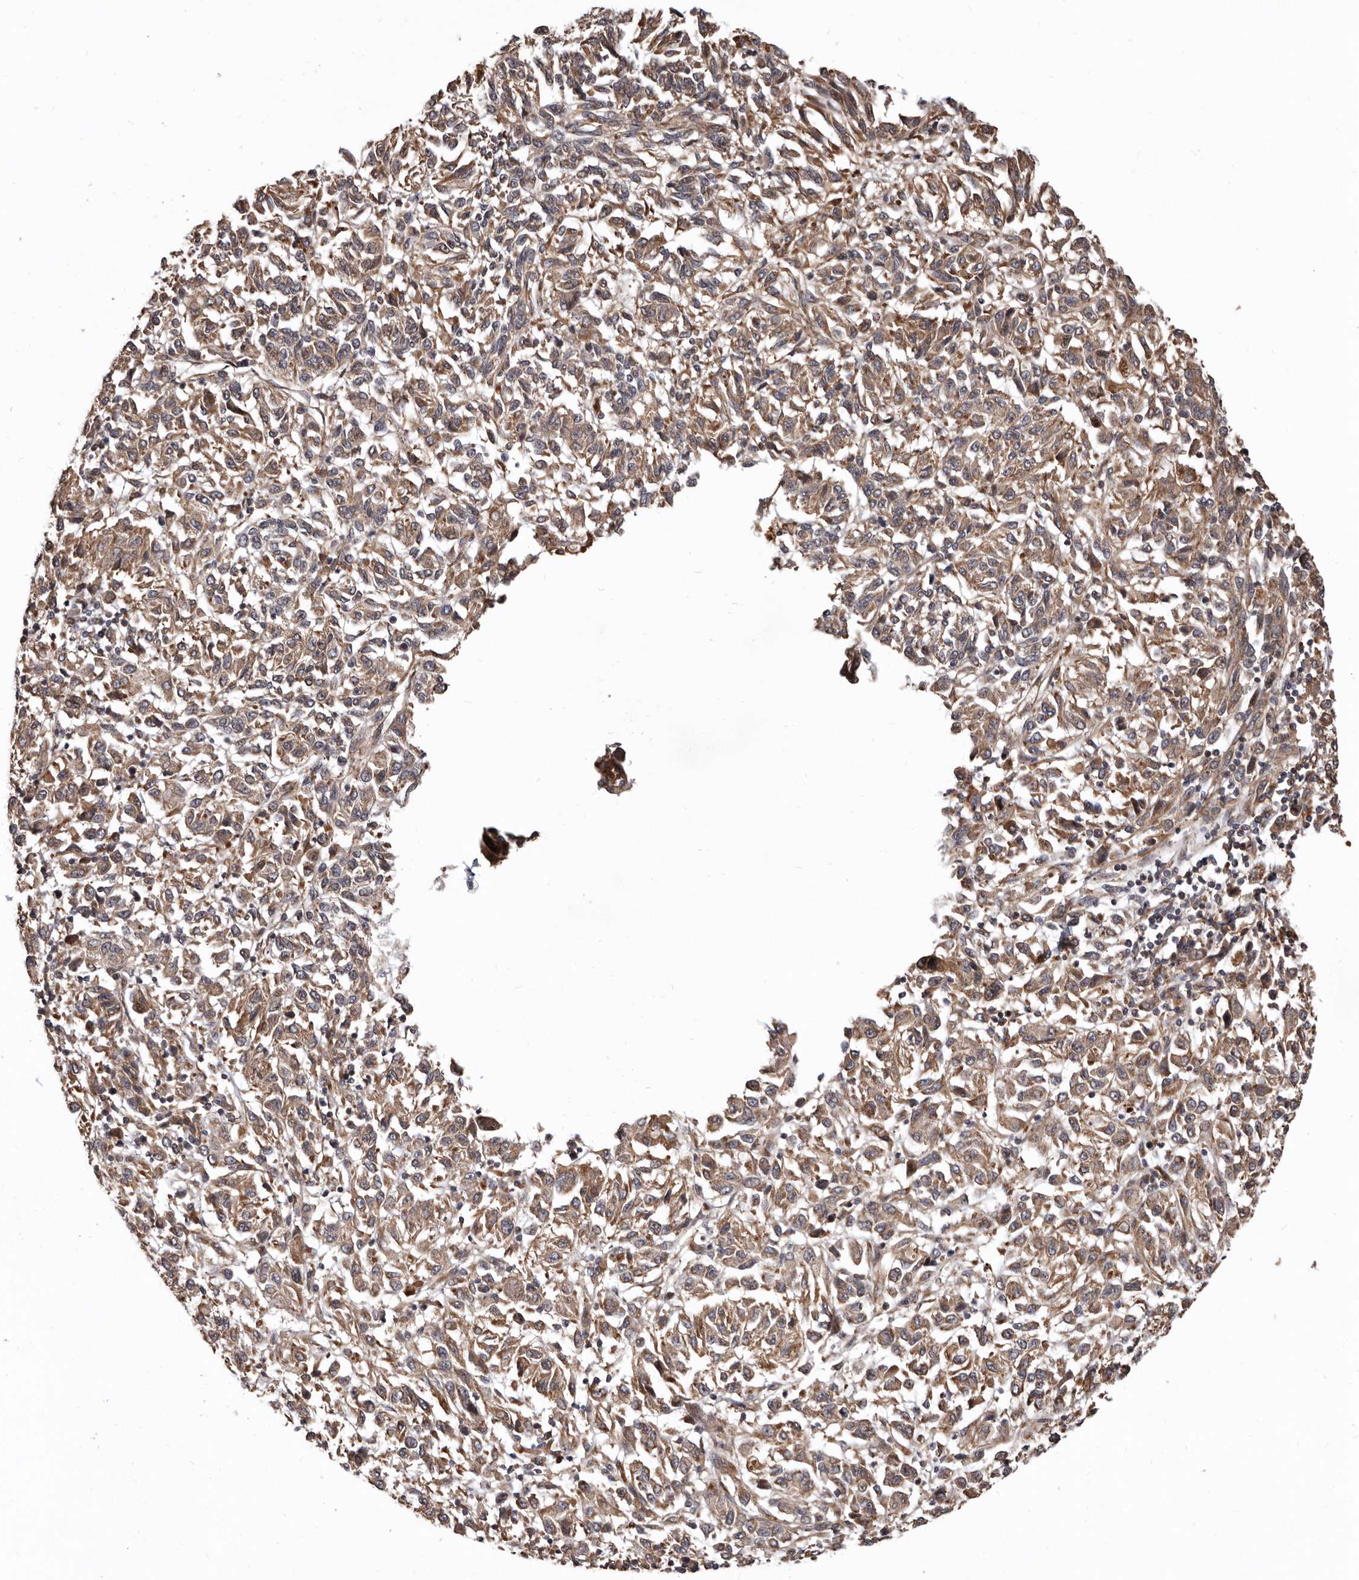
{"staining": {"intensity": "moderate", "quantity": ">75%", "location": "cytoplasmic/membranous"}, "tissue": "melanoma", "cell_type": "Tumor cells", "image_type": "cancer", "snomed": [{"axis": "morphology", "description": "Malignant melanoma, Metastatic site"}, {"axis": "topography", "description": "Lung"}], "caption": "This photomicrograph demonstrates immunohistochemistry (IHC) staining of malignant melanoma (metastatic site), with medium moderate cytoplasmic/membranous expression in approximately >75% of tumor cells.", "gene": "WEE2", "patient": {"sex": "male", "age": 64}}